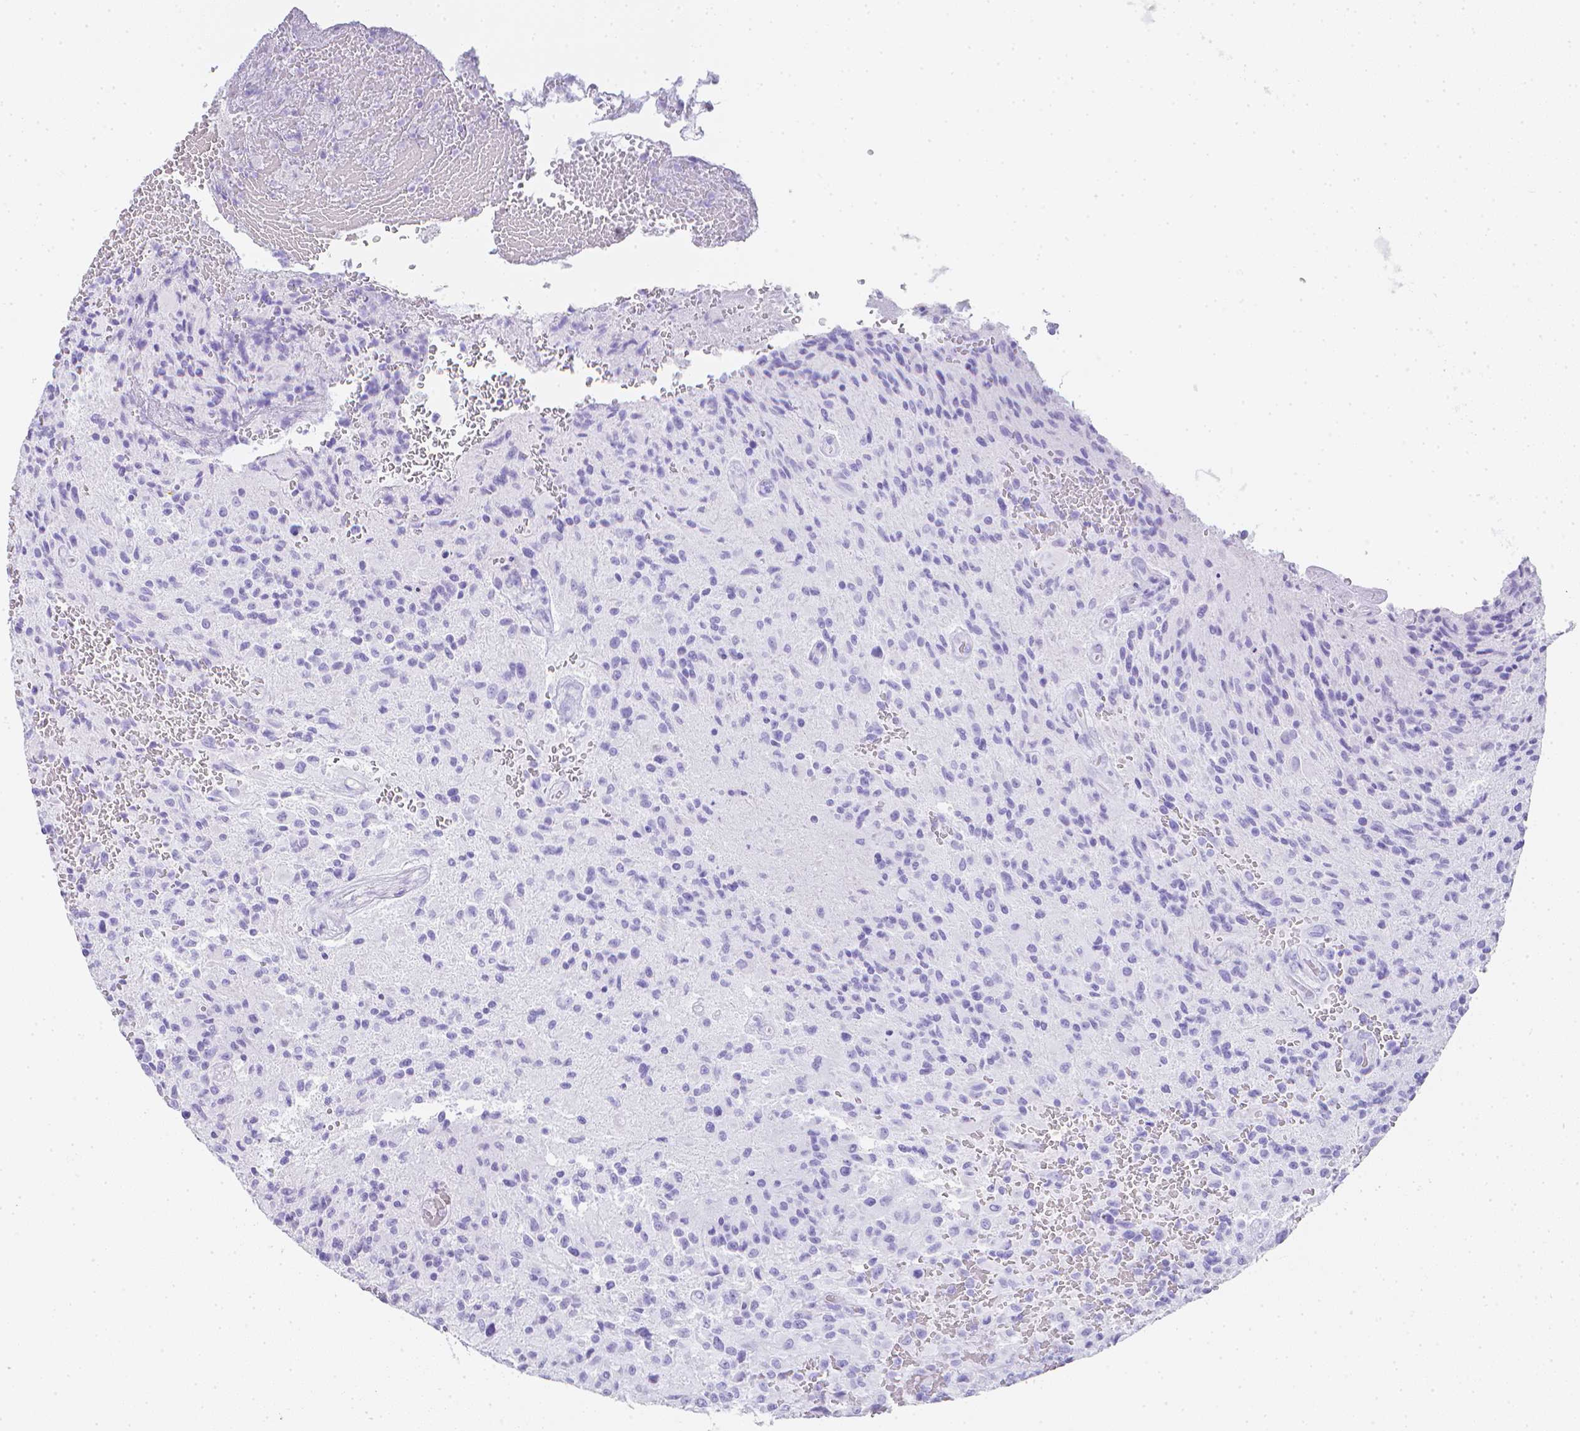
{"staining": {"intensity": "negative", "quantity": "none", "location": "none"}, "tissue": "glioma", "cell_type": "Tumor cells", "image_type": "cancer", "snomed": [{"axis": "morphology", "description": "Normal tissue, NOS"}, {"axis": "morphology", "description": "Glioma, malignant, High grade"}, {"axis": "topography", "description": "Cerebral cortex"}], "caption": "Immunohistochemistry of high-grade glioma (malignant) exhibits no expression in tumor cells.", "gene": "LGALS4", "patient": {"sex": "male", "age": 56}}